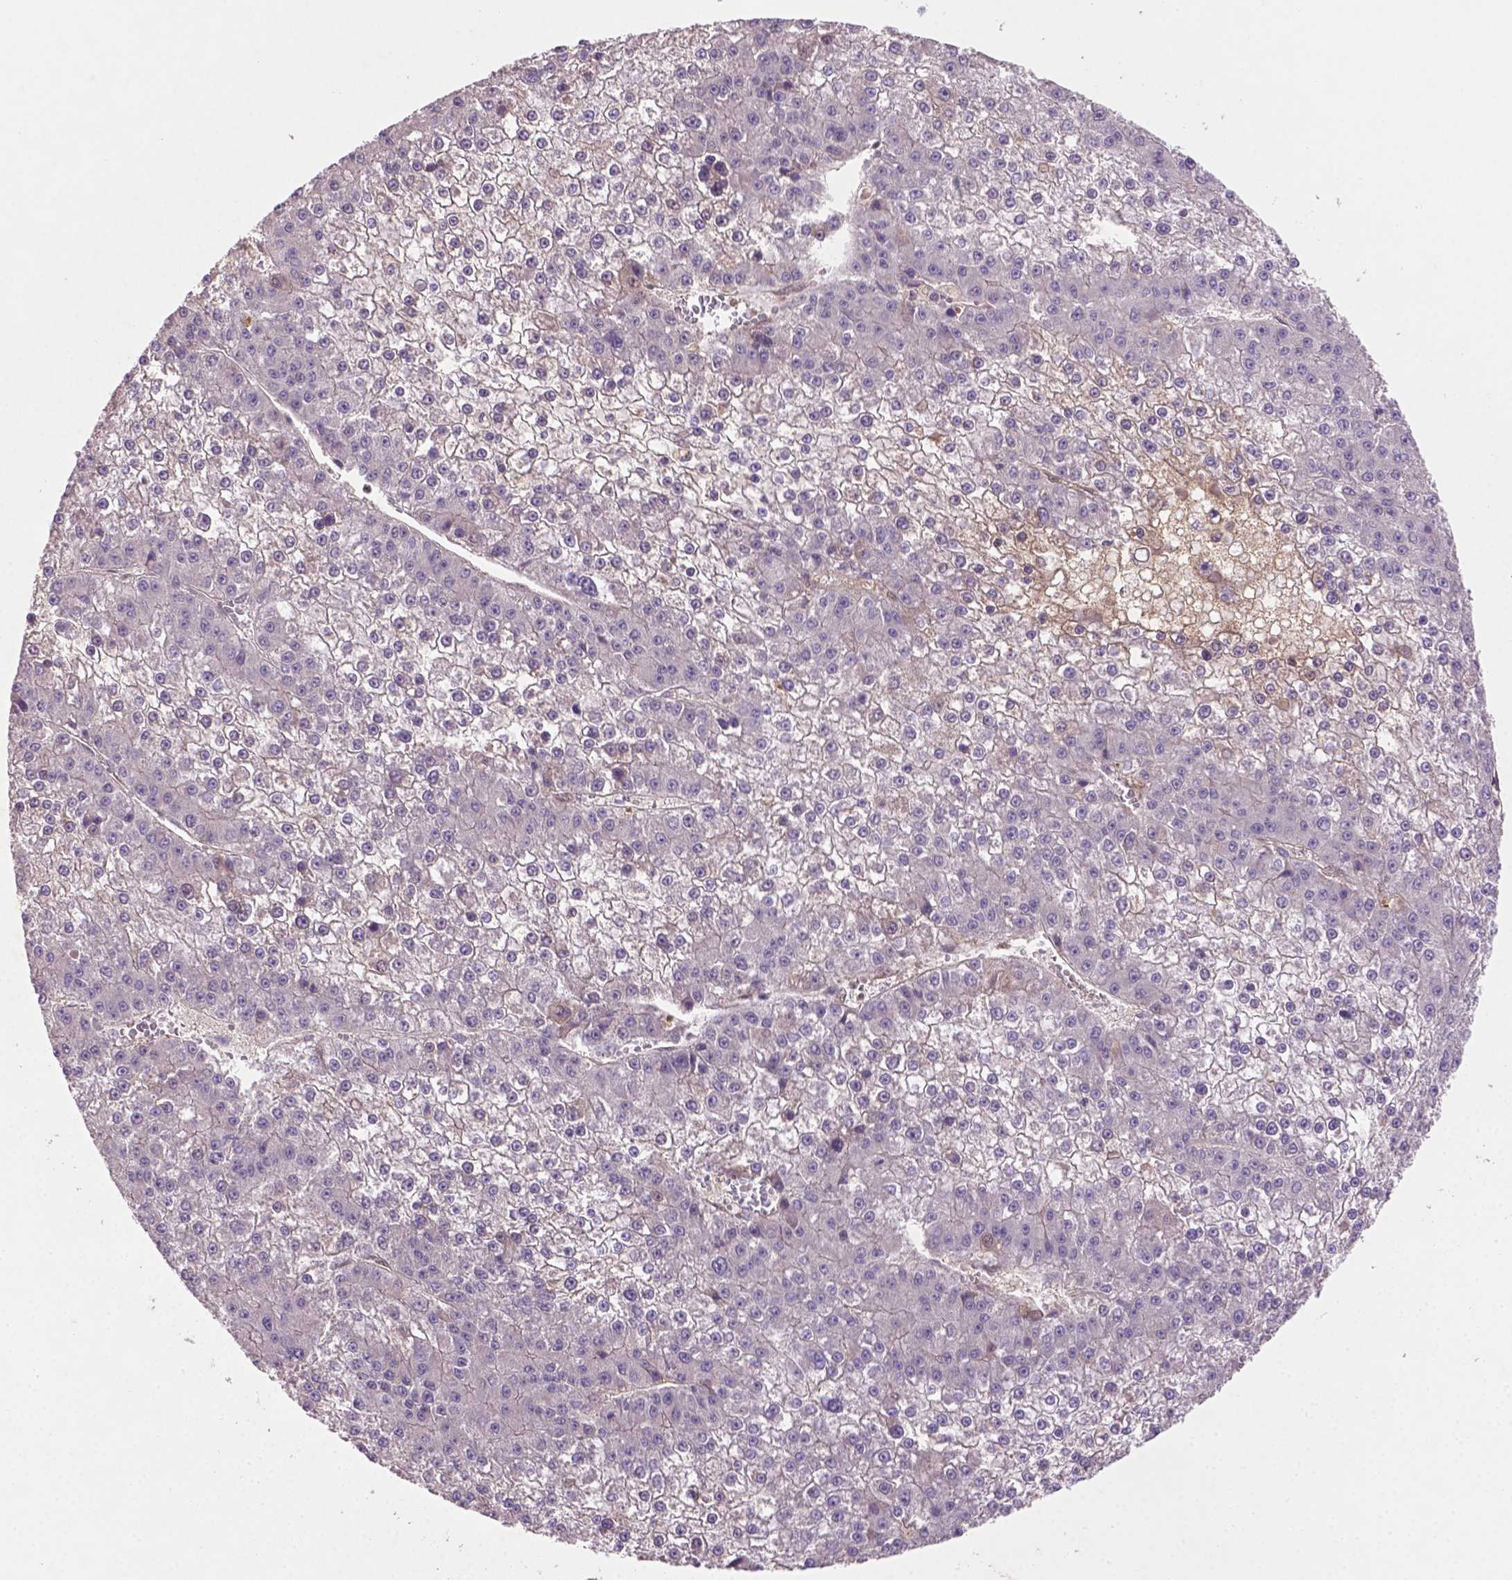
{"staining": {"intensity": "negative", "quantity": "none", "location": "none"}, "tissue": "liver cancer", "cell_type": "Tumor cells", "image_type": "cancer", "snomed": [{"axis": "morphology", "description": "Carcinoma, Hepatocellular, NOS"}, {"axis": "topography", "description": "Liver"}], "caption": "IHC photomicrograph of neoplastic tissue: human liver hepatocellular carcinoma stained with DAB displays no significant protein staining in tumor cells. (Brightfield microscopy of DAB IHC at high magnification).", "gene": "SOX17", "patient": {"sex": "female", "age": 73}}